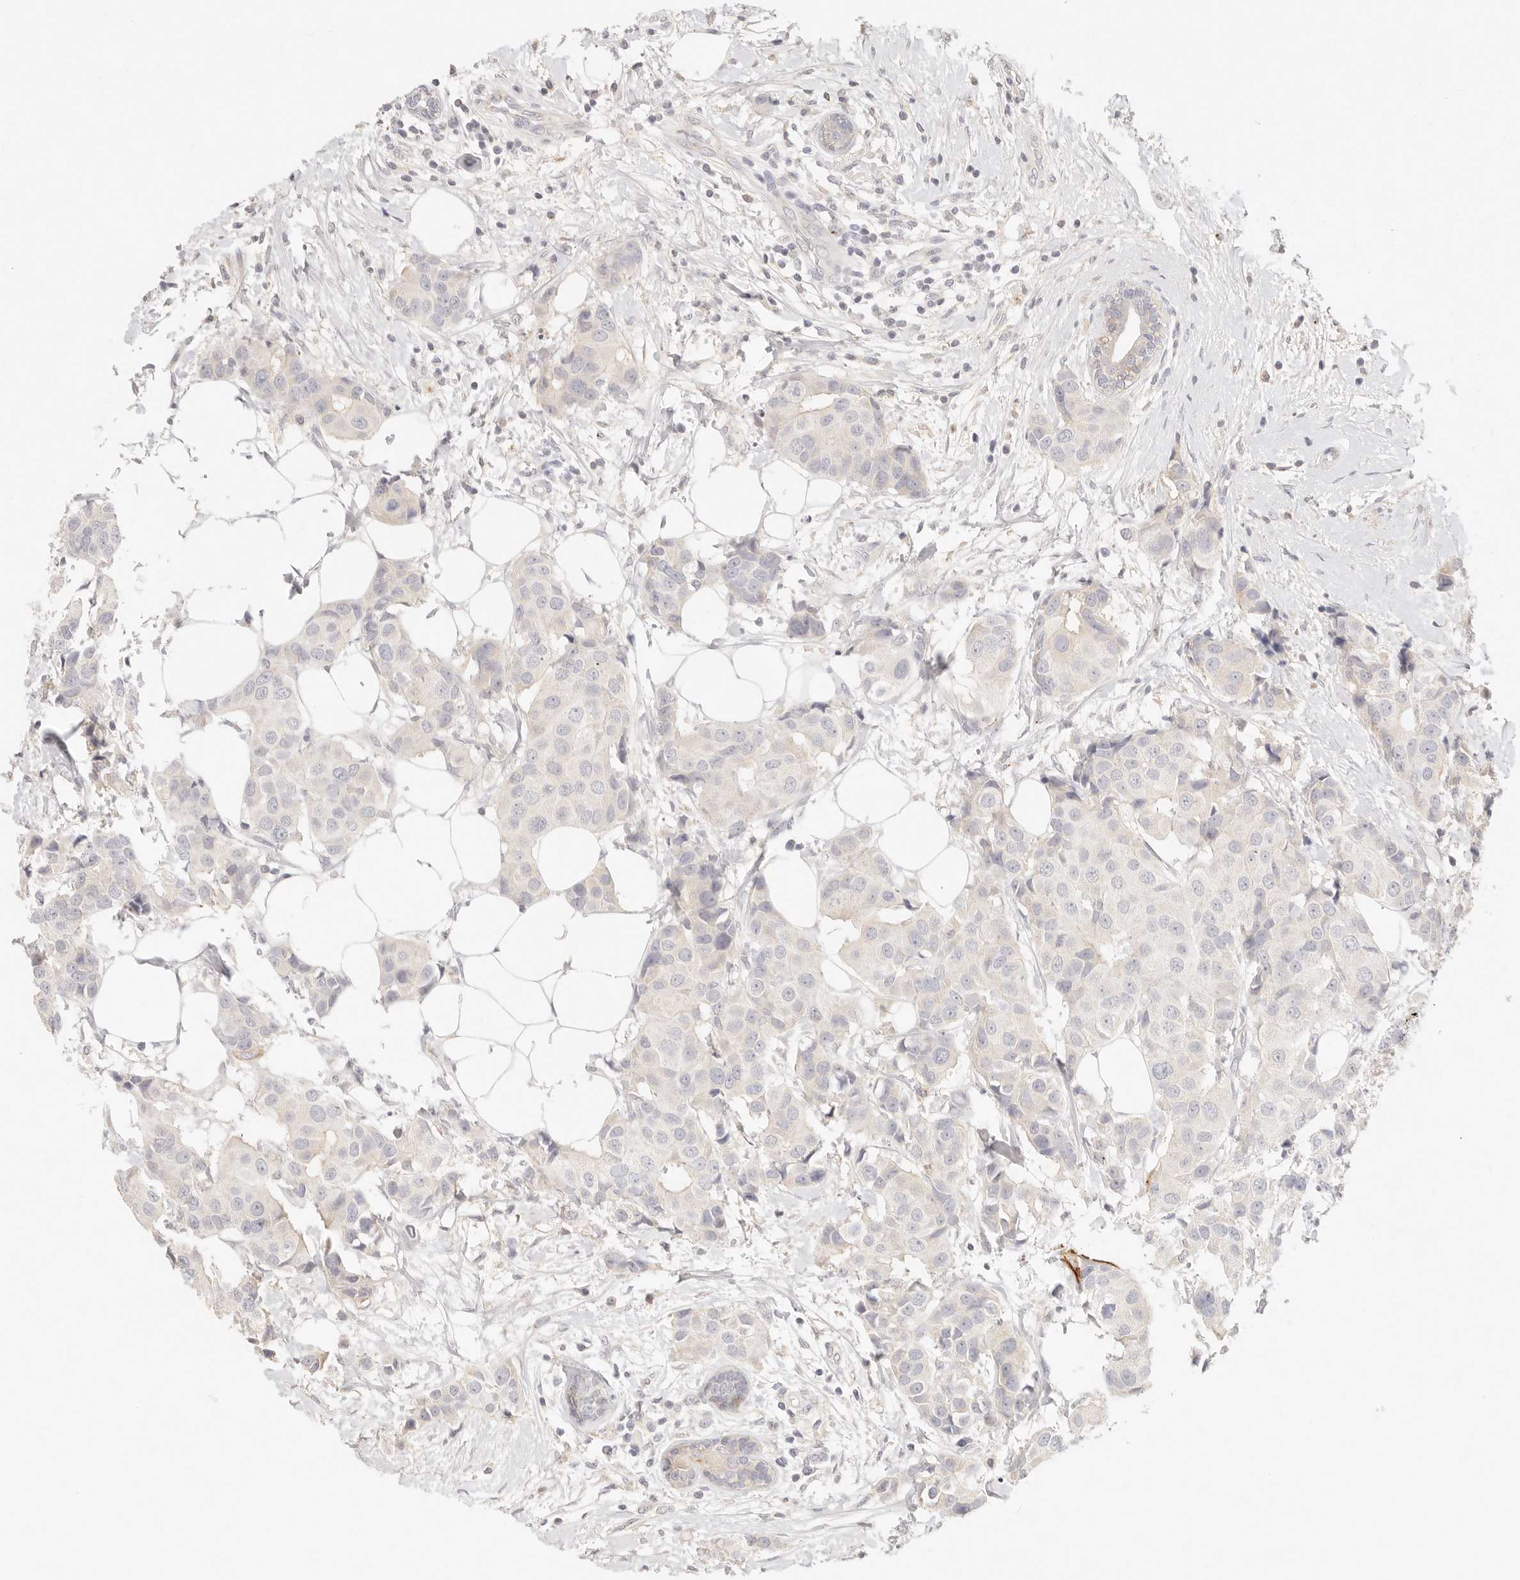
{"staining": {"intensity": "negative", "quantity": "none", "location": "none"}, "tissue": "breast cancer", "cell_type": "Tumor cells", "image_type": "cancer", "snomed": [{"axis": "morphology", "description": "Normal tissue, NOS"}, {"axis": "morphology", "description": "Duct carcinoma"}, {"axis": "topography", "description": "Breast"}], "caption": "Tumor cells show no significant staining in breast cancer.", "gene": "CEP120", "patient": {"sex": "female", "age": 39}}